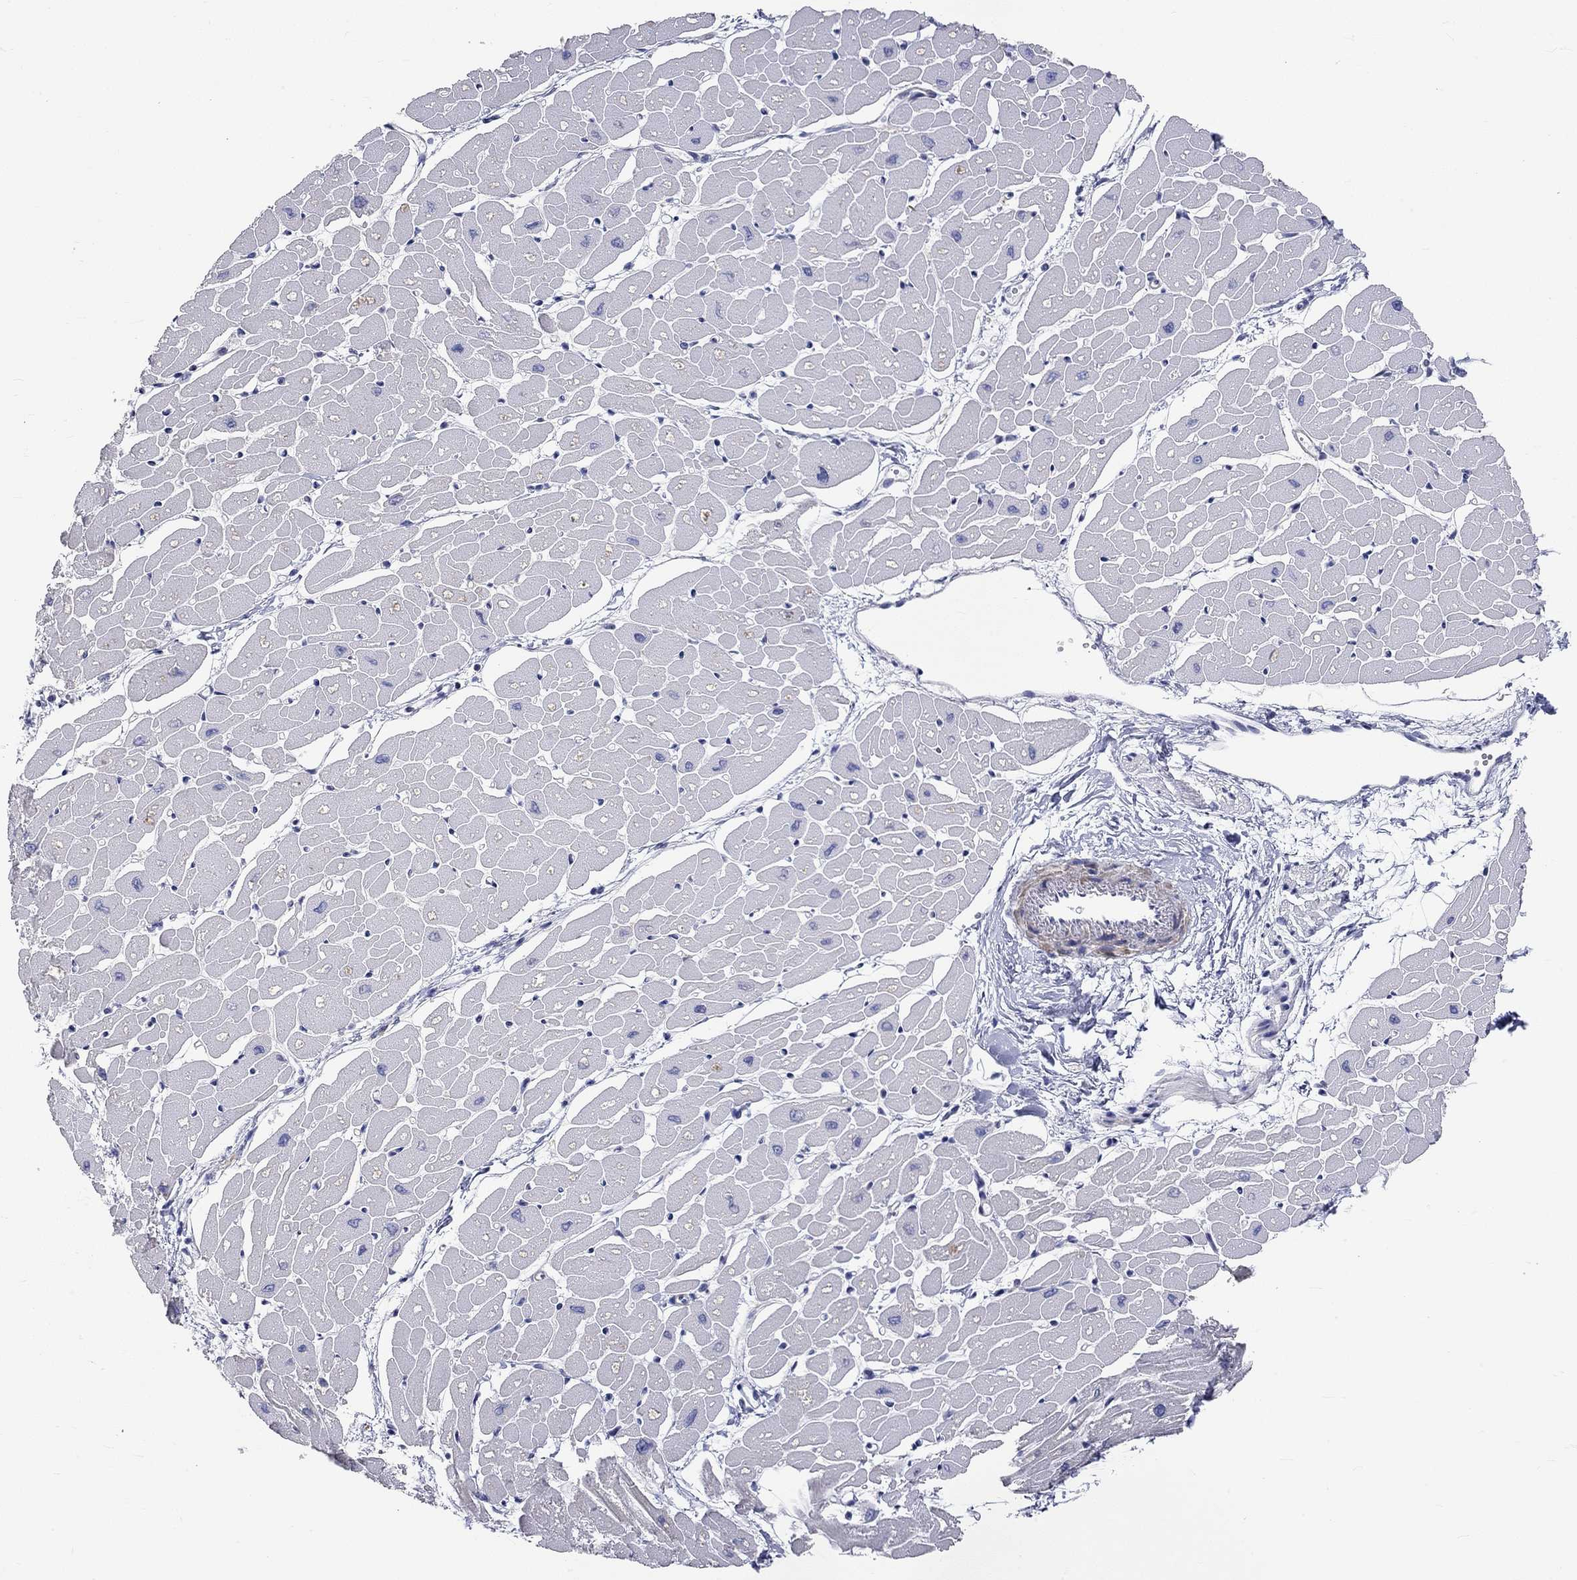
{"staining": {"intensity": "negative", "quantity": "none", "location": "none"}, "tissue": "heart muscle", "cell_type": "Cardiomyocytes", "image_type": "normal", "snomed": [{"axis": "morphology", "description": "Normal tissue, NOS"}, {"axis": "topography", "description": "Heart"}], "caption": "There is no significant positivity in cardiomyocytes of heart muscle. (Brightfield microscopy of DAB immunohistochemistry at high magnification).", "gene": "PCDHGA10", "patient": {"sex": "male", "age": 57}}